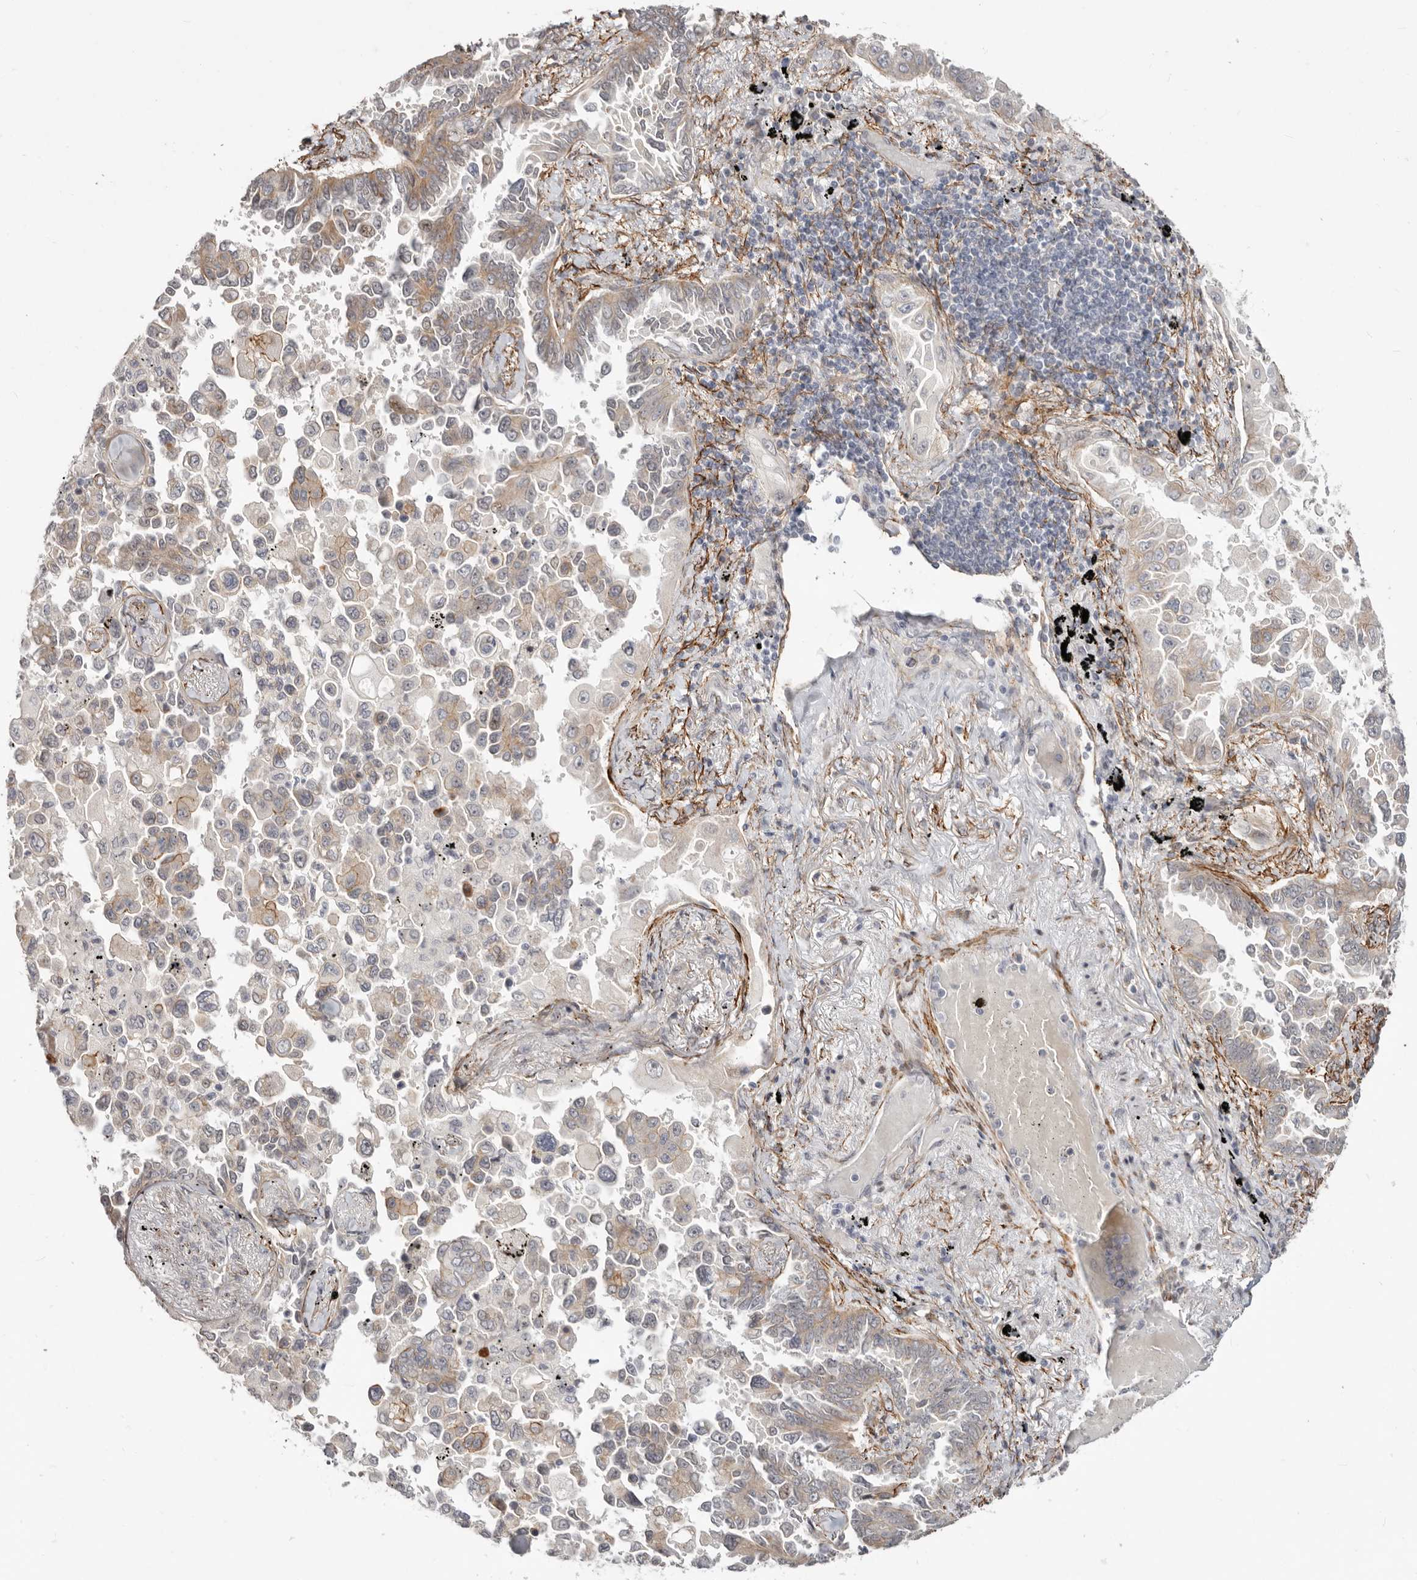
{"staining": {"intensity": "weak", "quantity": ">75%", "location": "cytoplasmic/membranous"}, "tissue": "lung cancer", "cell_type": "Tumor cells", "image_type": "cancer", "snomed": [{"axis": "morphology", "description": "Adenocarcinoma, NOS"}, {"axis": "topography", "description": "Lung"}], "caption": "The image reveals immunohistochemical staining of lung cancer. There is weak cytoplasmic/membranous positivity is identified in approximately >75% of tumor cells.", "gene": "SZT2", "patient": {"sex": "female", "age": 67}}